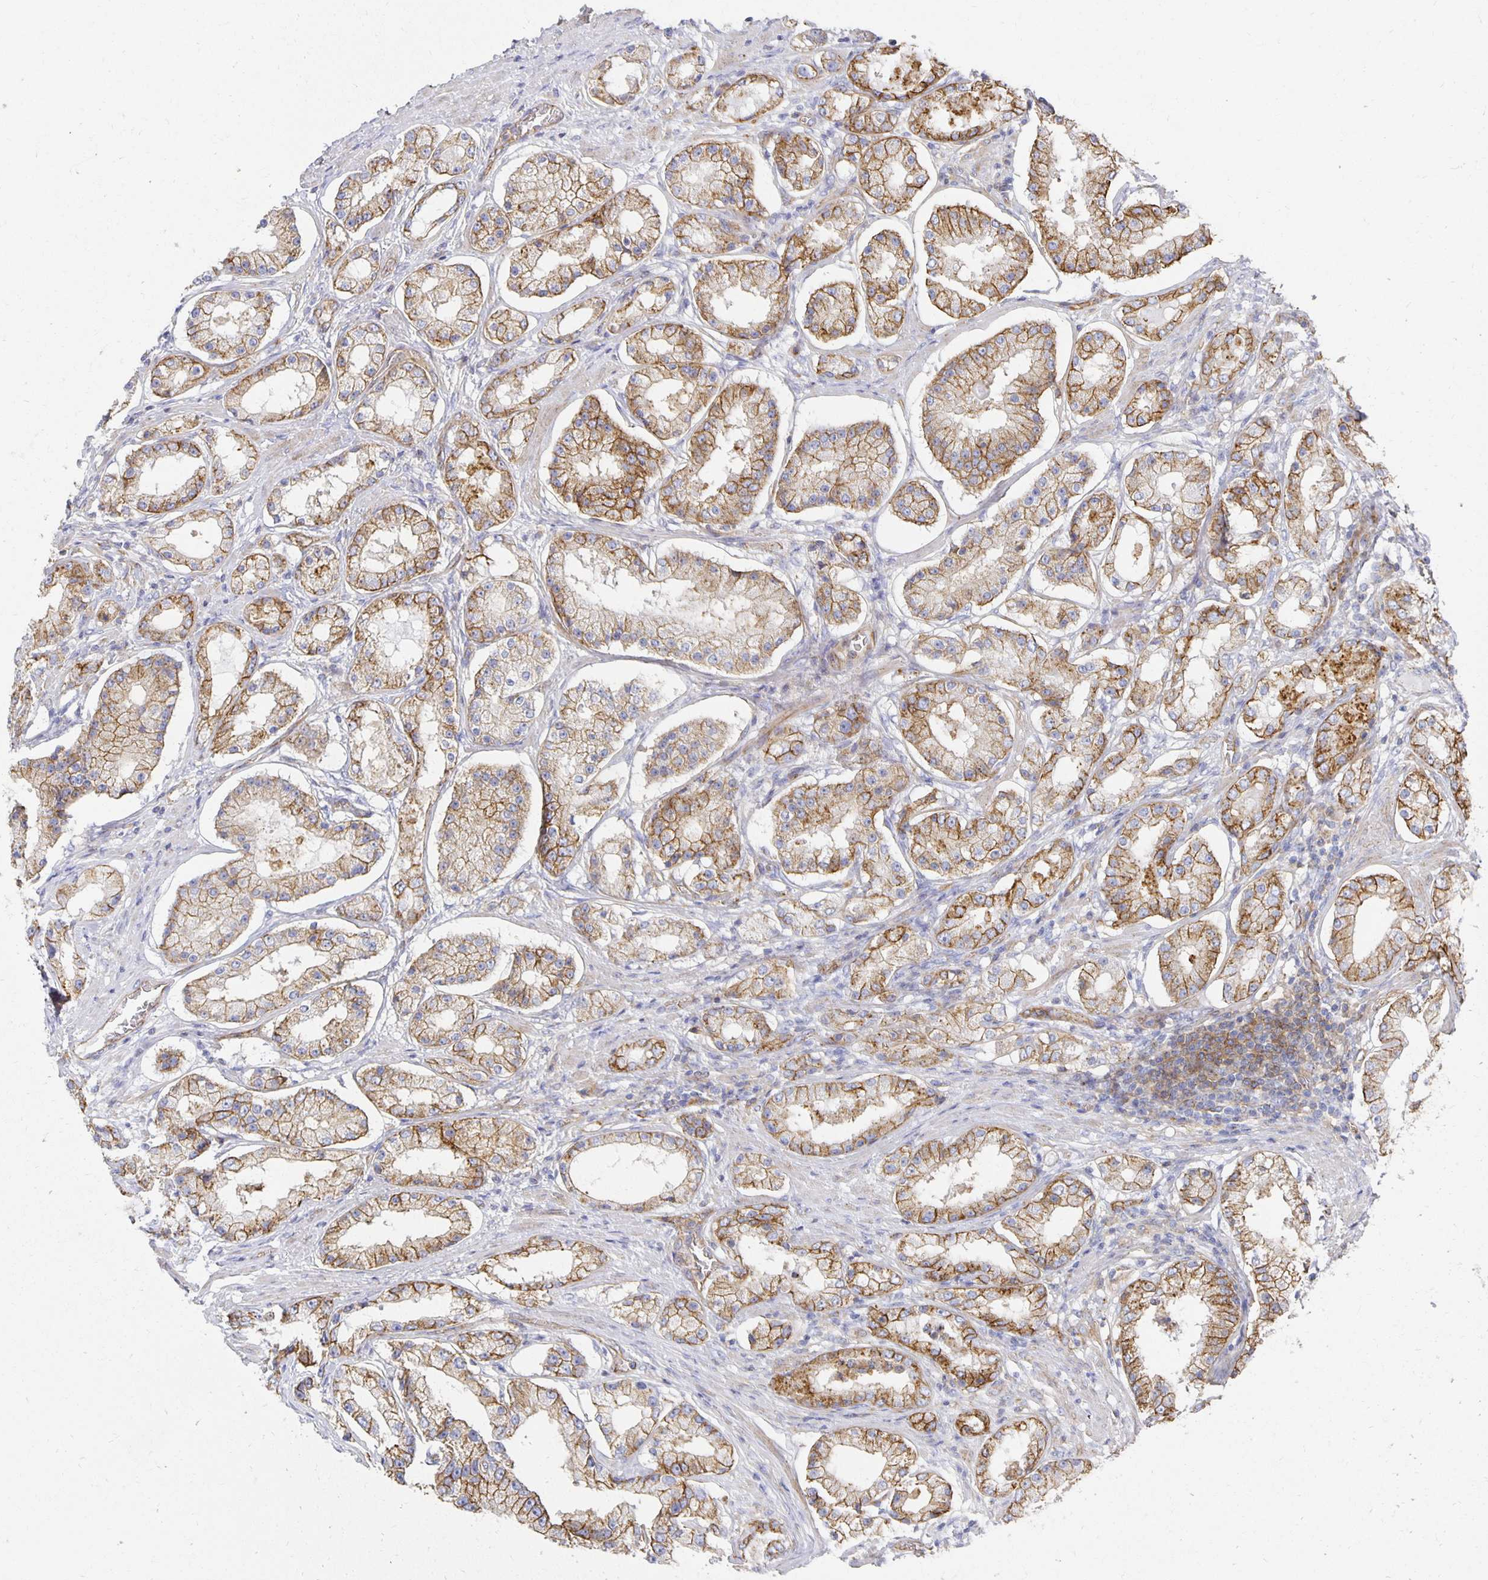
{"staining": {"intensity": "moderate", "quantity": ">75%", "location": "cytoplasmic/membranous"}, "tissue": "prostate cancer", "cell_type": "Tumor cells", "image_type": "cancer", "snomed": [{"axis": "morphology", "description": "Adenocarcinoma, Low grade"}, {"axis": "topography", "description": "Prostate"}], "caption": "Protein staining of prostate cancer (adenocarcinoma (low-grade)) tissue demonstrates moderate cytoplasmic/membranous expression in about >75% of tumor cells. (IHC, brightfield microscopy, high magnification).", "gene": "TAAR1", "patient": {"sex": "male", "age": 57}}